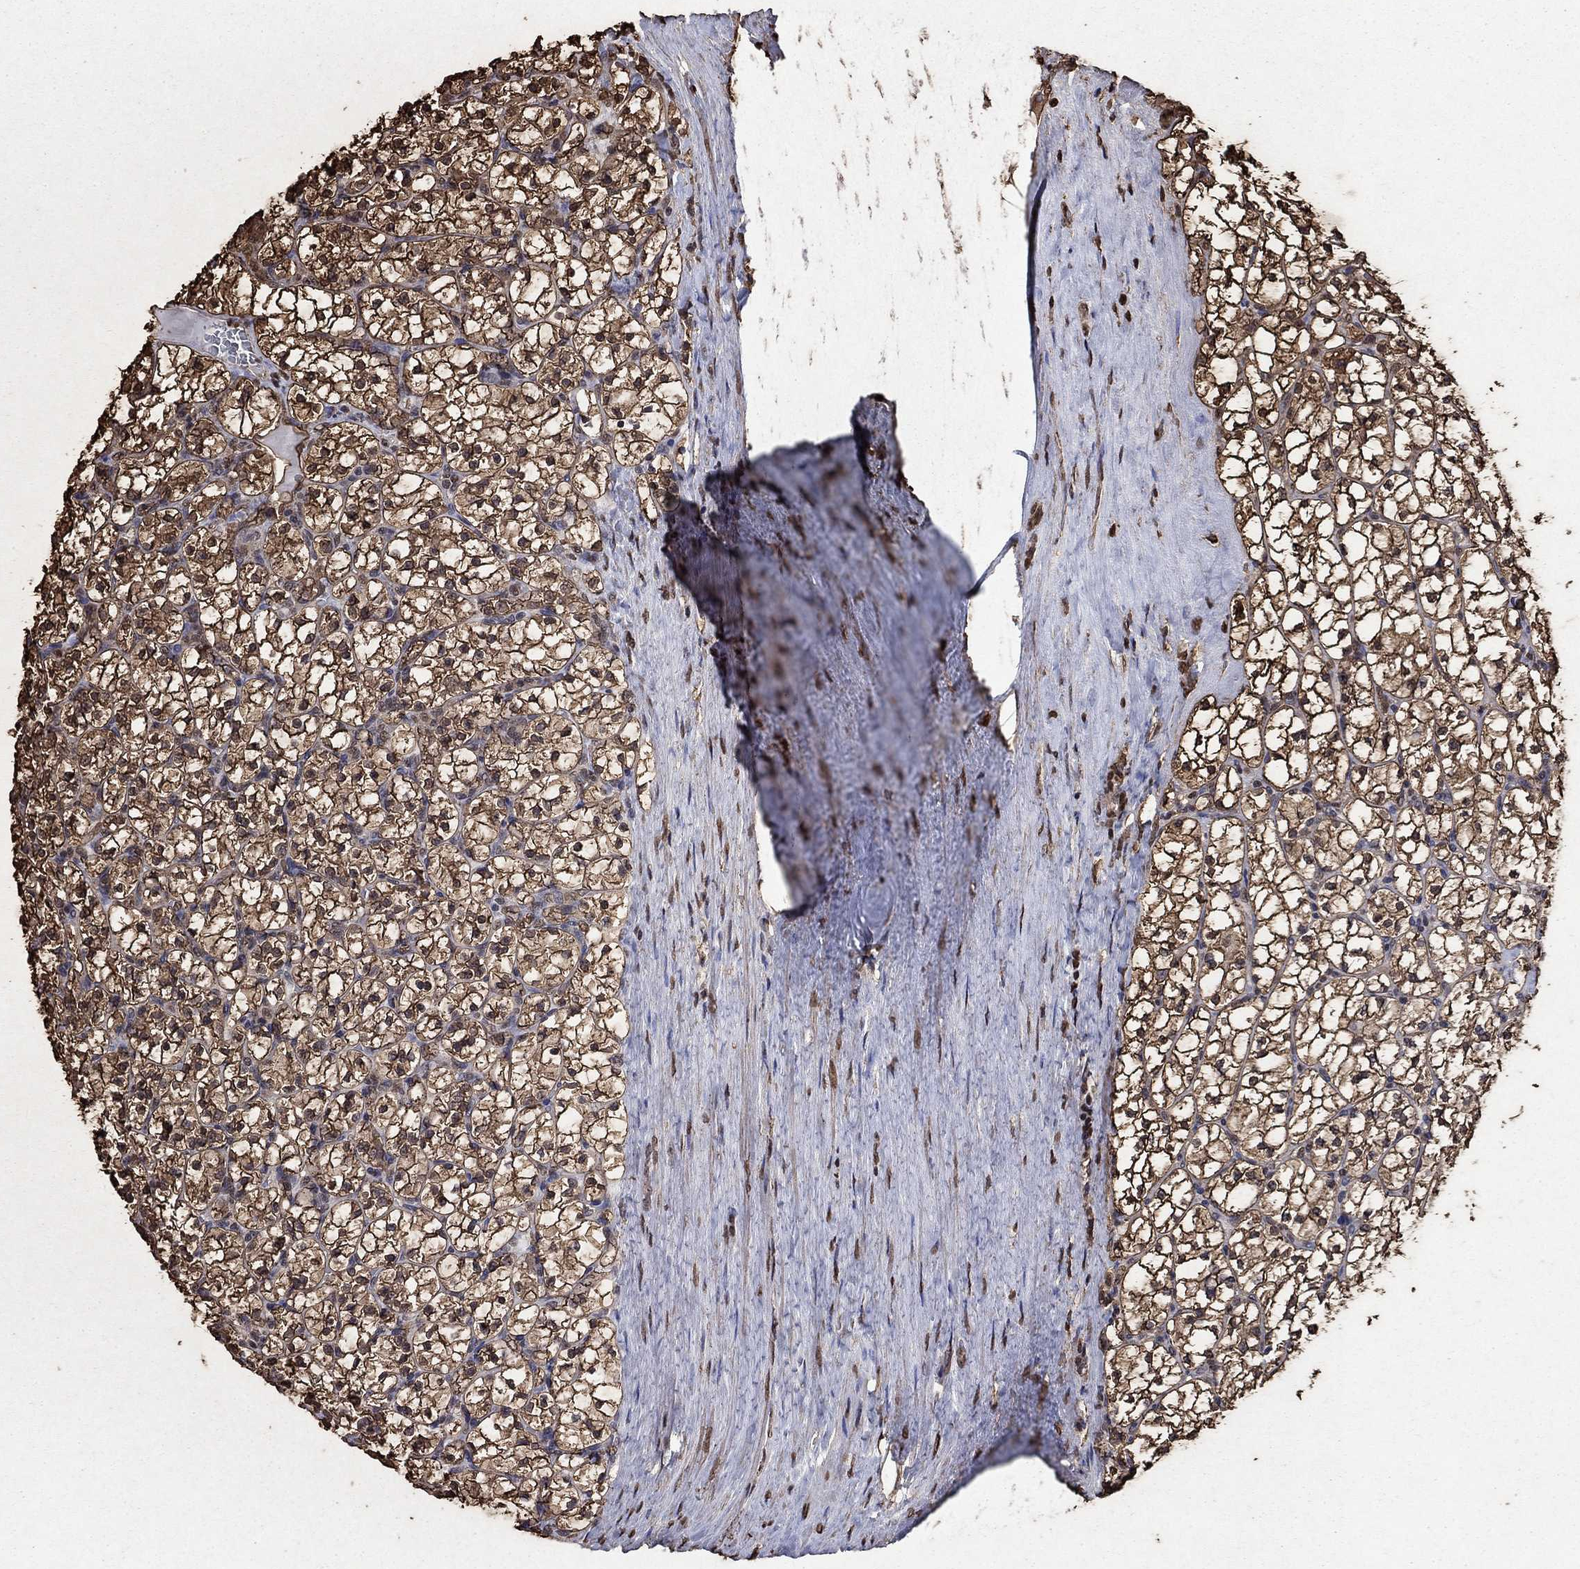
{"staining": {"intensity": "strong", "quantity": ">75%", "location": "cytoplasmic/membranous"}, "tissue": "renal cancer", "cell_type": "Tumor cells", "image_type": "cancer", "snomed": [{"axis": "morphology", "description": "Adenocarcinoma, NOS"}, {"axis": "topography", "description": "Kidney"}], "caption": "Renal cancer stained with a protein marker demonstrates strong staining in tumor cells.", "gene": "GAPDH", "patient": {"sex": "female", "age": 89}}